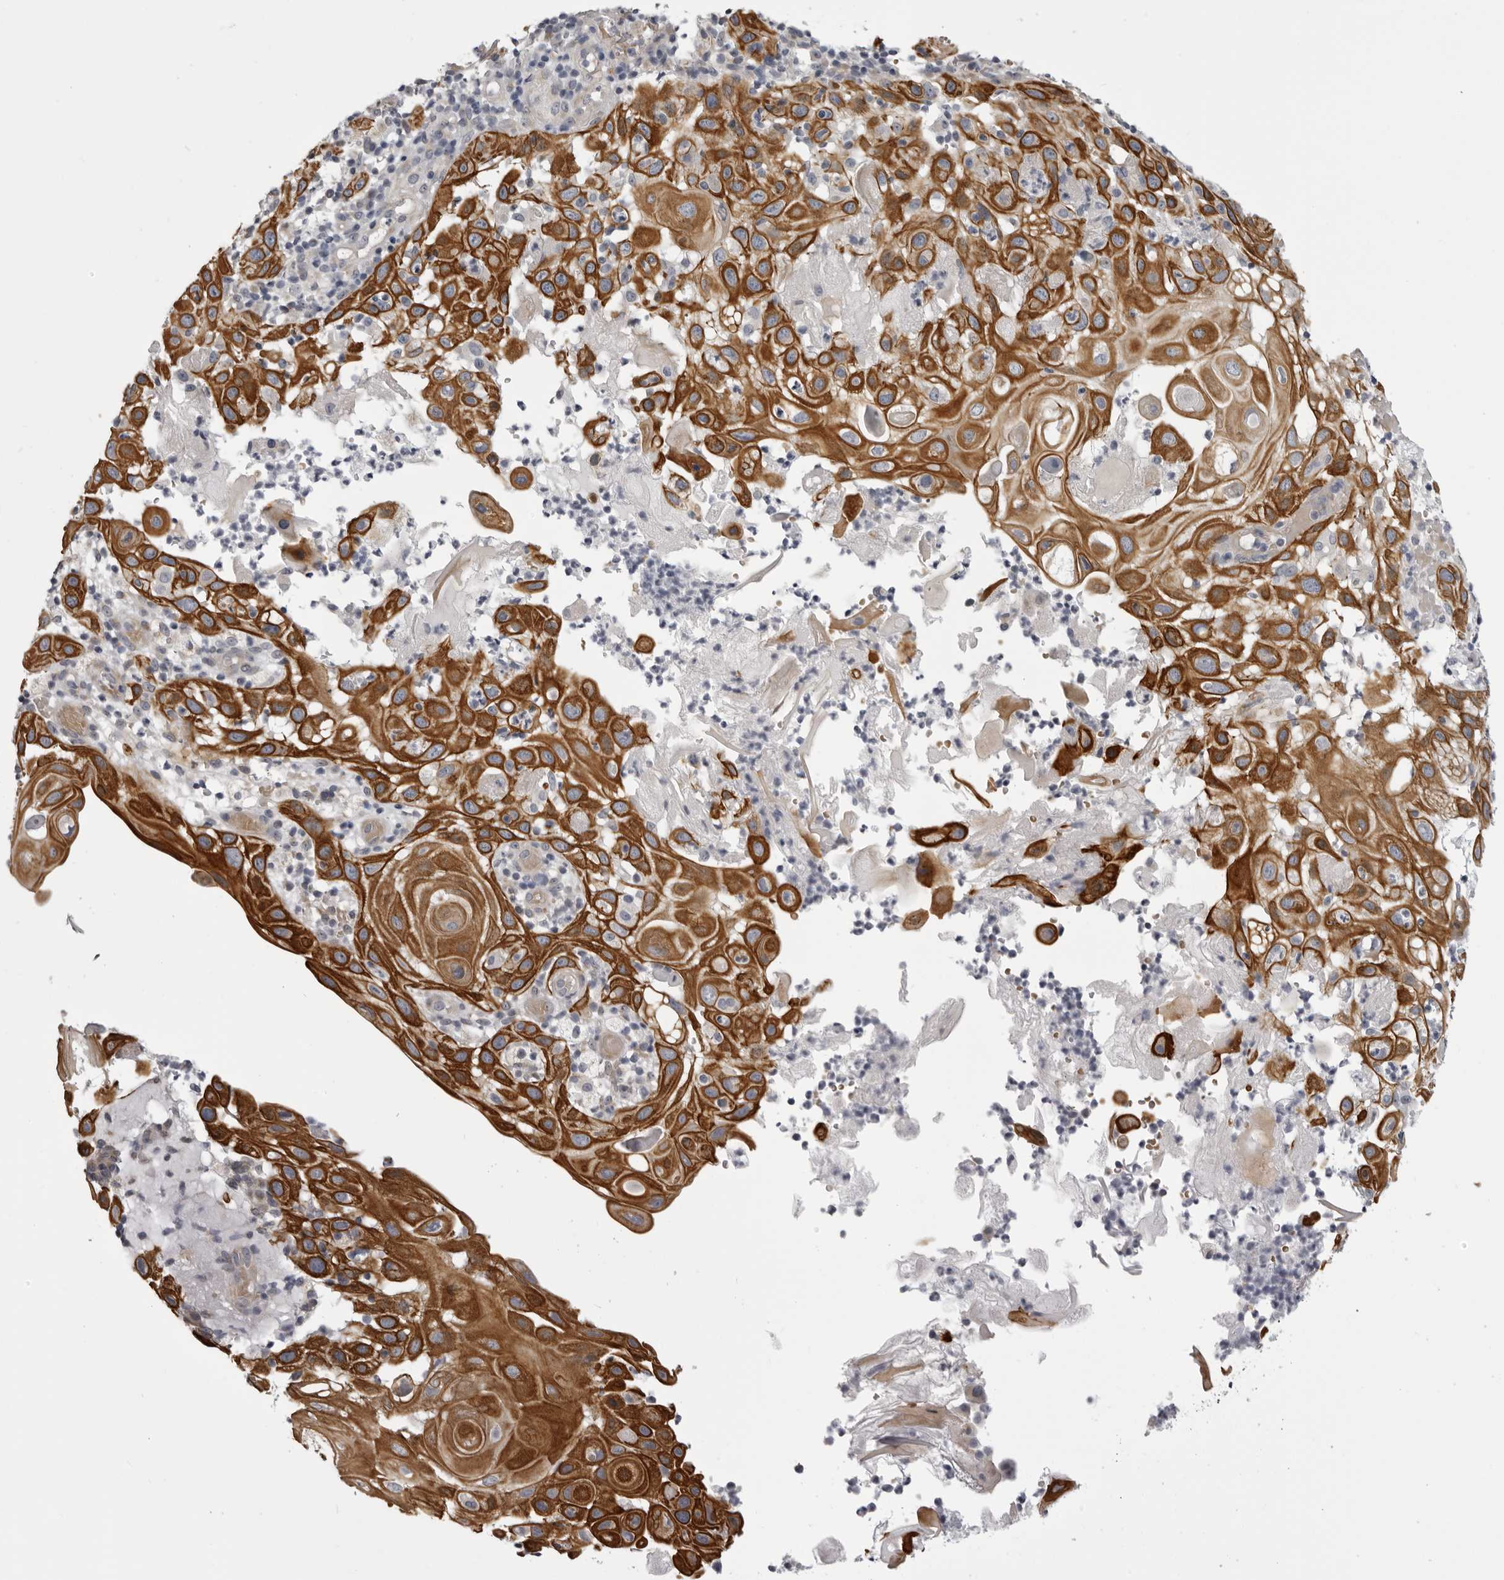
{"staining": {"intensity": "strong", "quantity": ">75%", "location": "cytoplasmic/membranous"}, "tissue": "skin cancer", "cell_type": "Tumor cells", "image_type": "cancer", "snomed": [{"axis": "morphology", "description": "Normal tissue, NOS"}, {"axis": "morphology", "description": "Squamous cell carcinoma, NOS"}, {"axis": "topography", "description": "Skin"}], "caption": "Protein staining of skin squamous cell carcinoma tissue shows strong cytoplasmic/membranous staining in approximately >75% of tumor cells.", "gene": "EPHA10", "patient": {"sex": "female", "age": 96}}